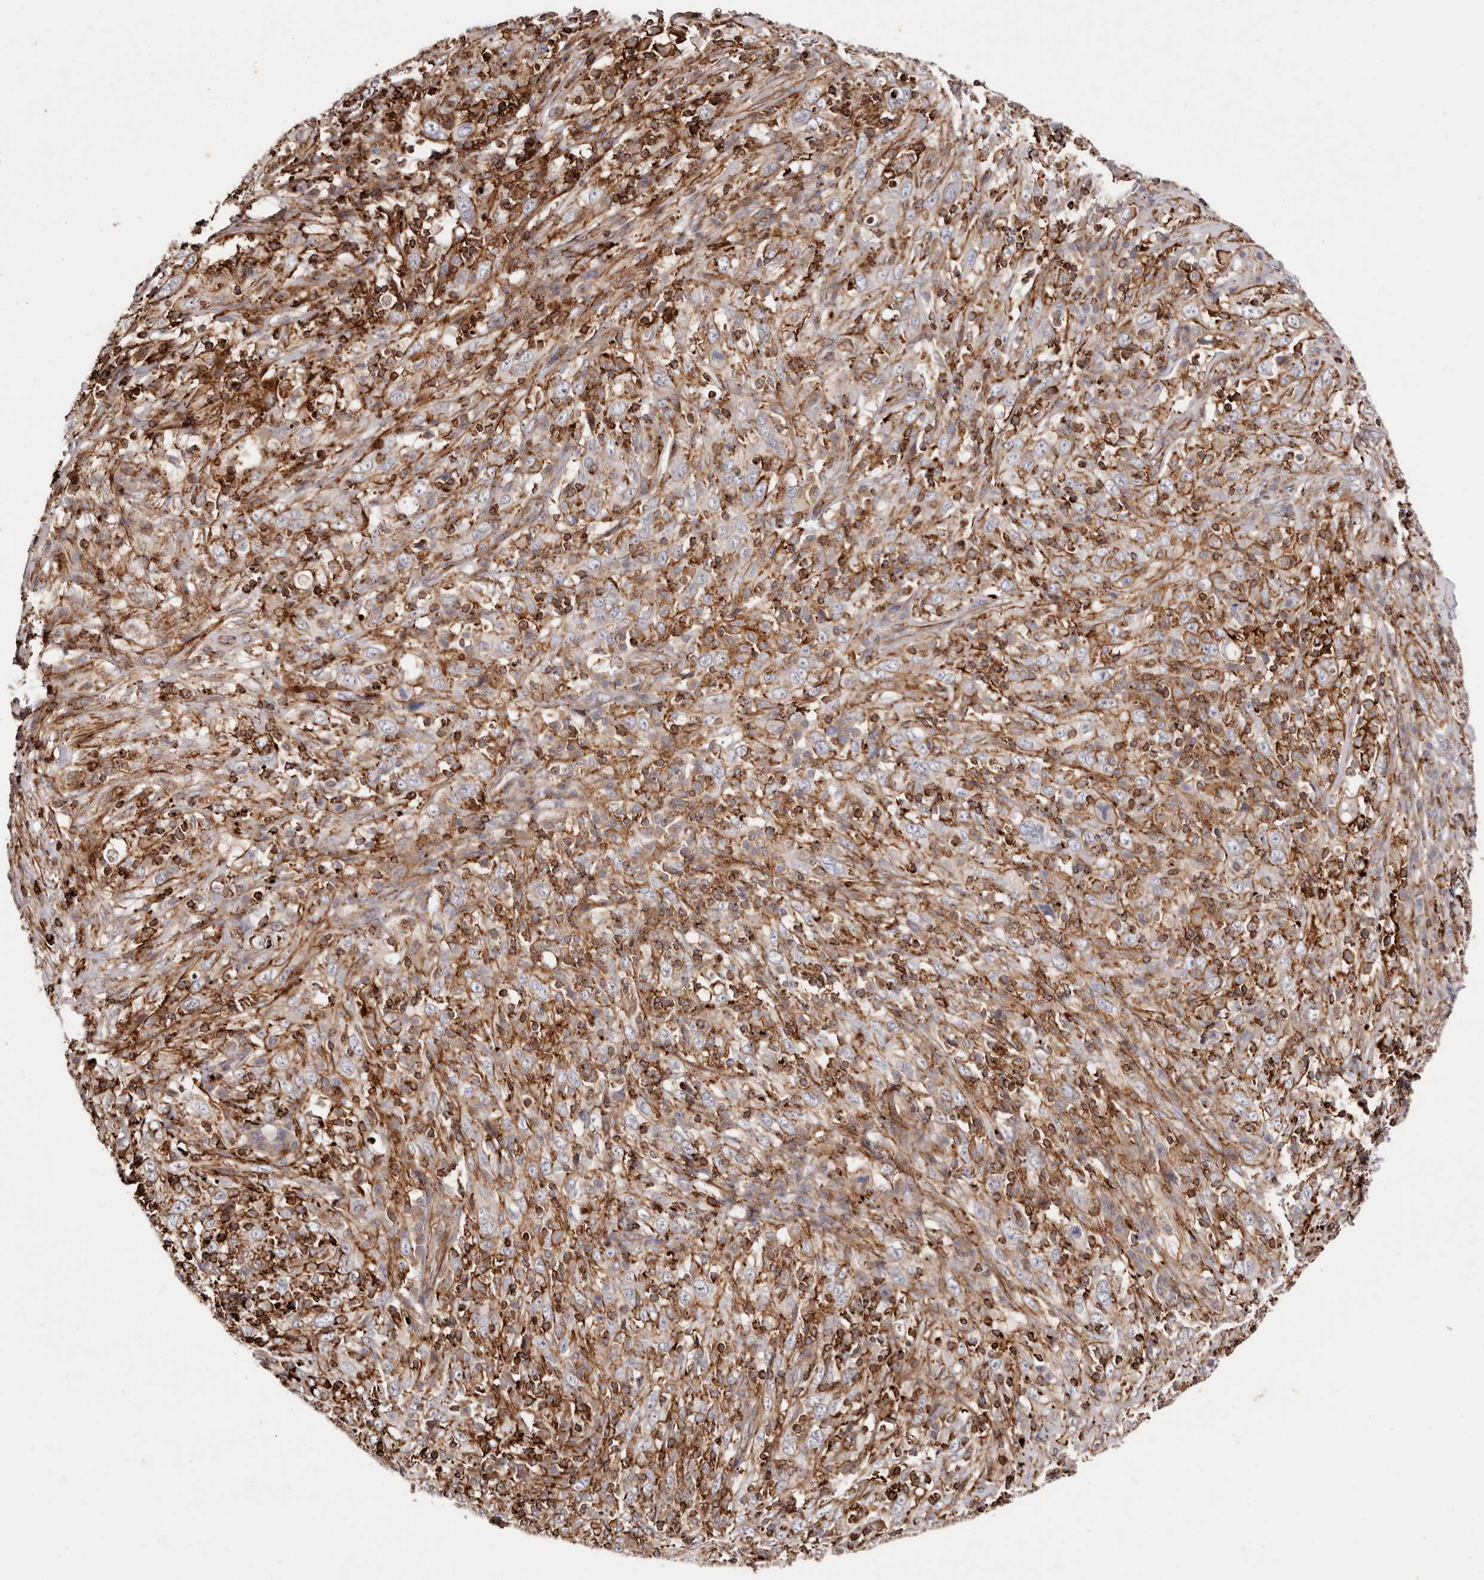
{"staining": {"intensity": "weak", "quantity": "25%-75%", "location": "cytoplasmic/membranous"}, "tissue": "cervical cancer", "cell_type": "Tumor cells", "image_type": "cancer", "snomed": [{"axis": "morphology", "description": "Squamous cell carcinoma, NOS"}, {"axis": "topography", "description": "Cervix"}], "caption": "The histopathology image exhibits staining of cervical cancer (squamous cell carcinoma), revealing weak cytoplasmic/membranous protein positivity (brown color) within tumor cells.", "gene": "PTPN22", "patient": {"sex": "female", "age": 46}}